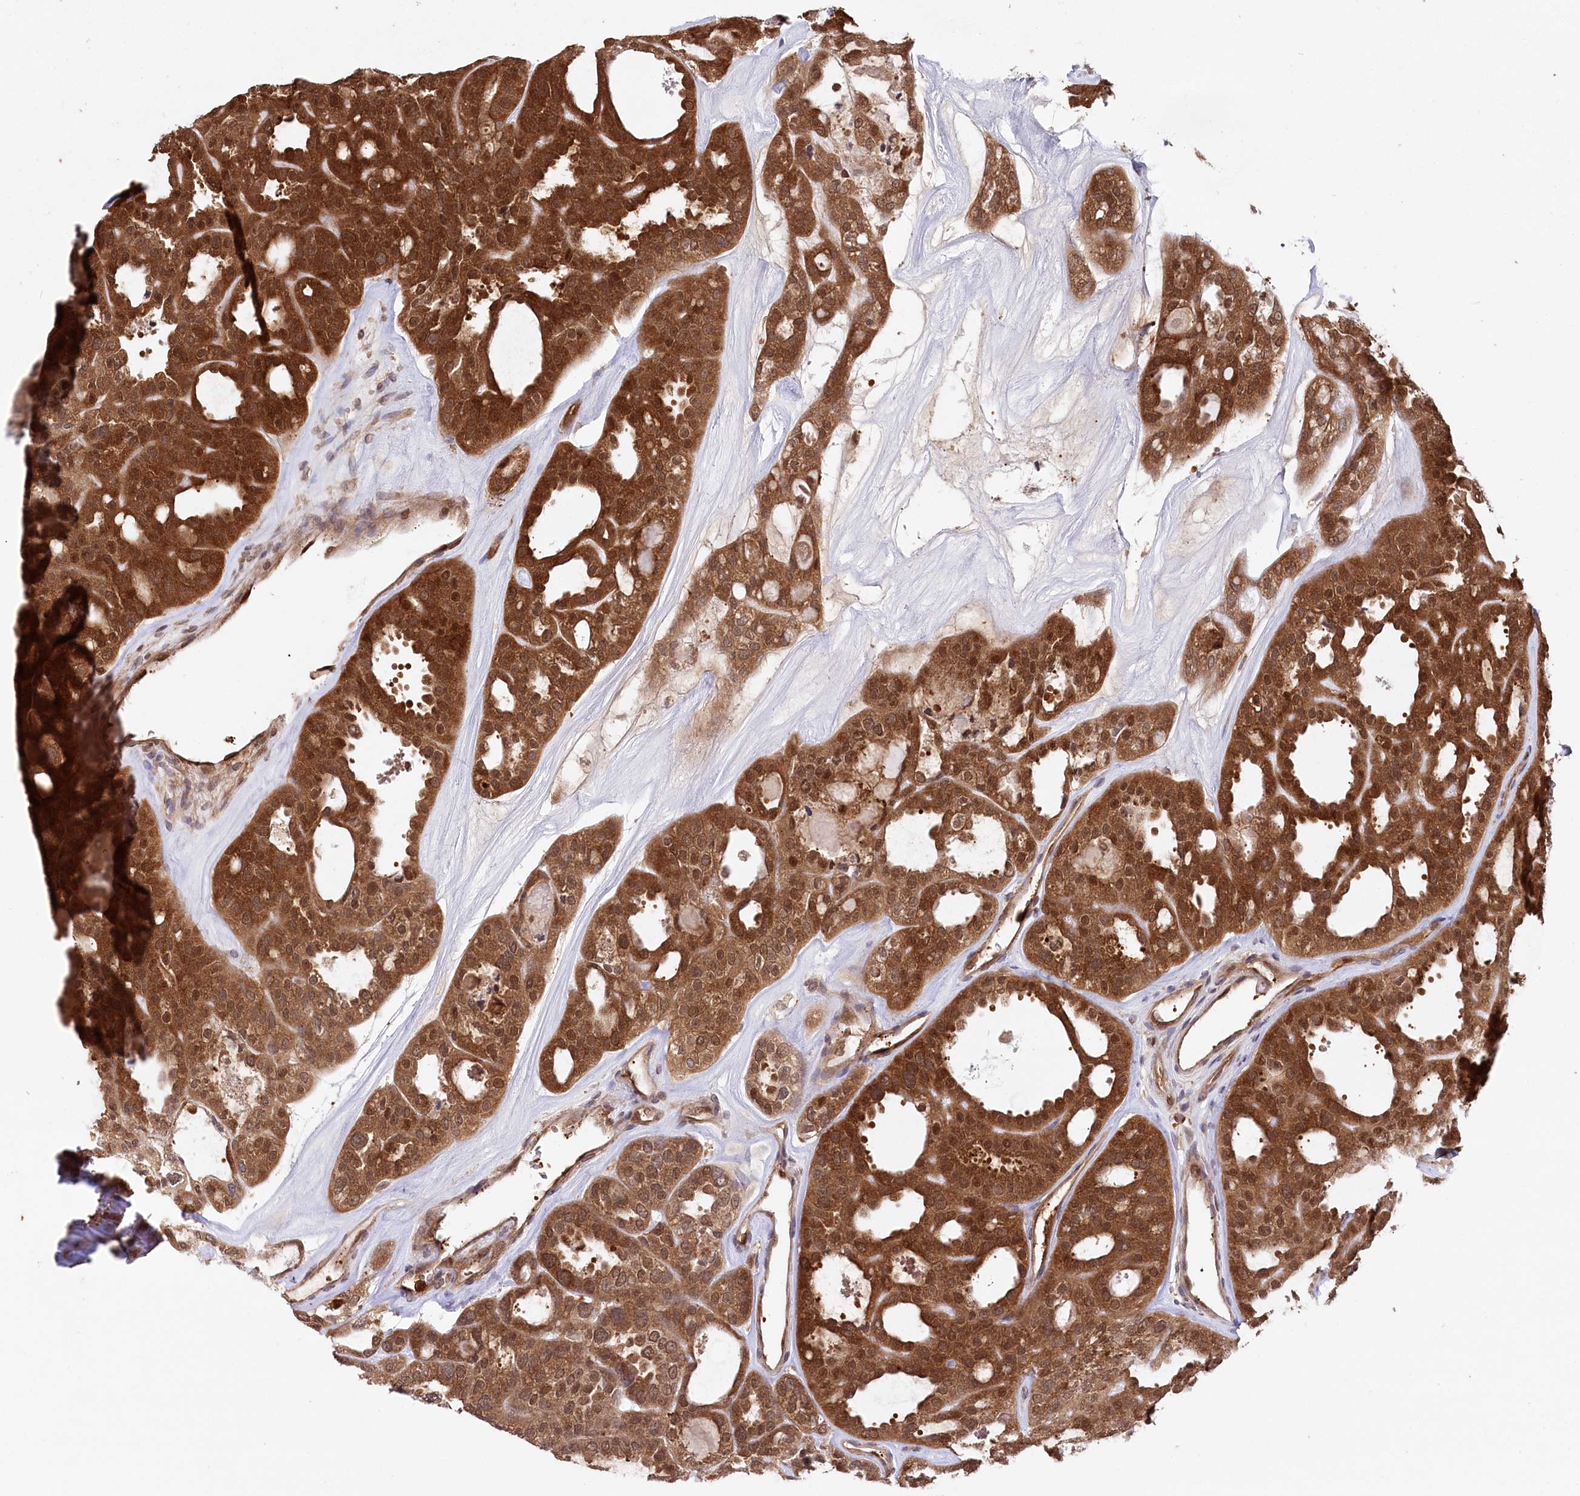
{"staining": {"intensity": "strong", "quantity": ">75%", "location": "cytoplasmic/membranous,nuclear"}, "tissue": "thyroid cancer", "cell_type": "Tumor cells", "image_type": "cancer", "snomed": [{"axis": "morphology", "description": "Follicular adenoma carcinoma, NOS"}, {"axis": "topography", "description": "Thyroid gland"}], "caption": "A brown stain highlights strong cytoplasmic/membranous and nuclear positivity of a protein in human thyroid follicular adenoma carcinoma tumor cells.", "gene": "LSG1", "patient": {"sex": "male", "age": 75}}